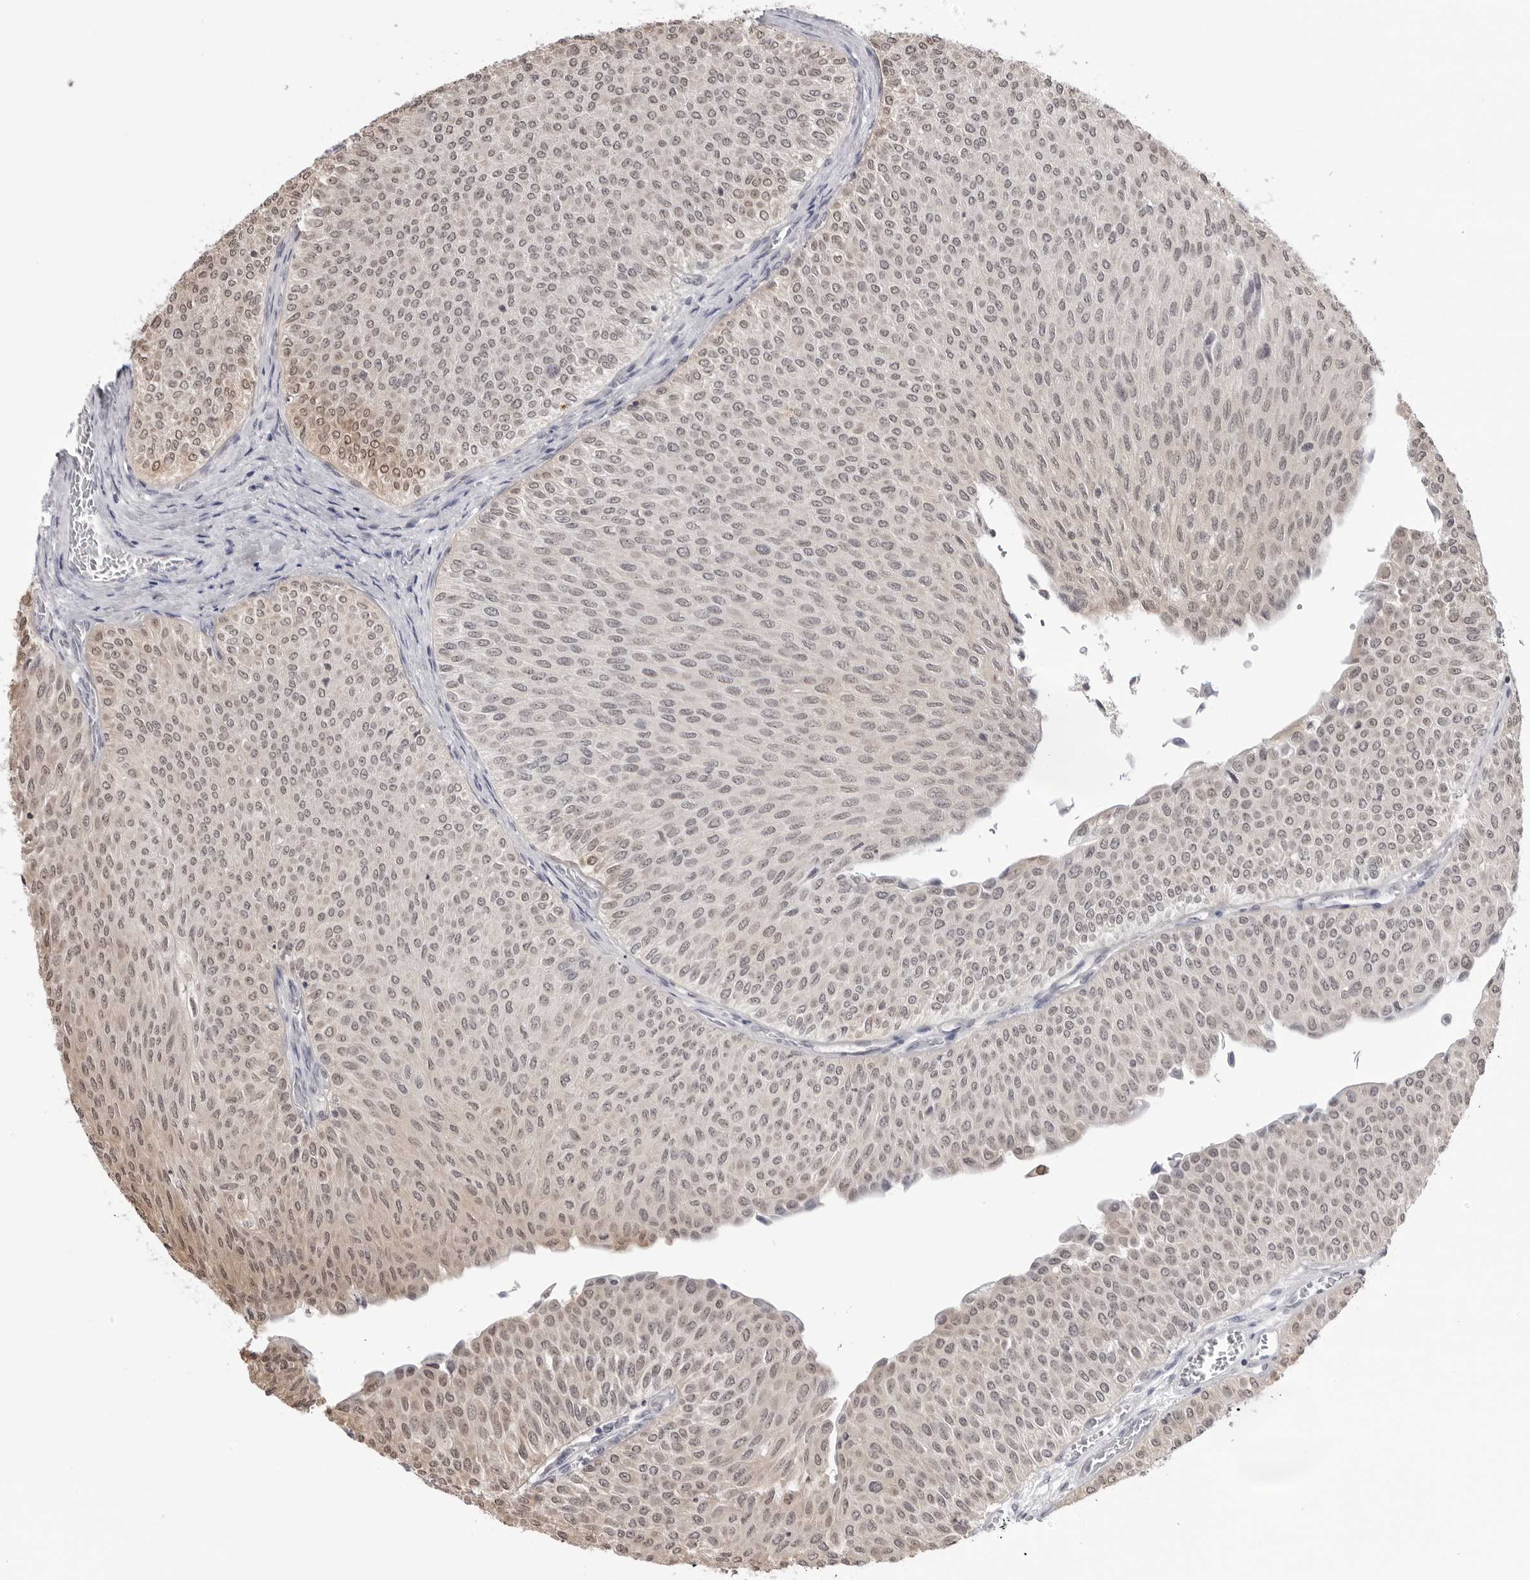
{"staining": {"intensity": "weak", "quantity": ">75%", "location": "nuclear"}, "tissue": "urothelial cancer", "cell_type": "Tumor cells", "image_type": "cancer", "snomed": [{"axis": "morphology", "description": "Urothelial carcinoma, Low grade"}, {"axis": "topography", "description": "Urinary bladder"}], "caption": "Weak nuclear positivity for a protein is seen in approximately >75% of tumor cells of low-grade urothelial carcinoma using immunohistochemistry (IHC).", "gene": "YWHAG", "patient": {"sex": "male", "age": 78}}